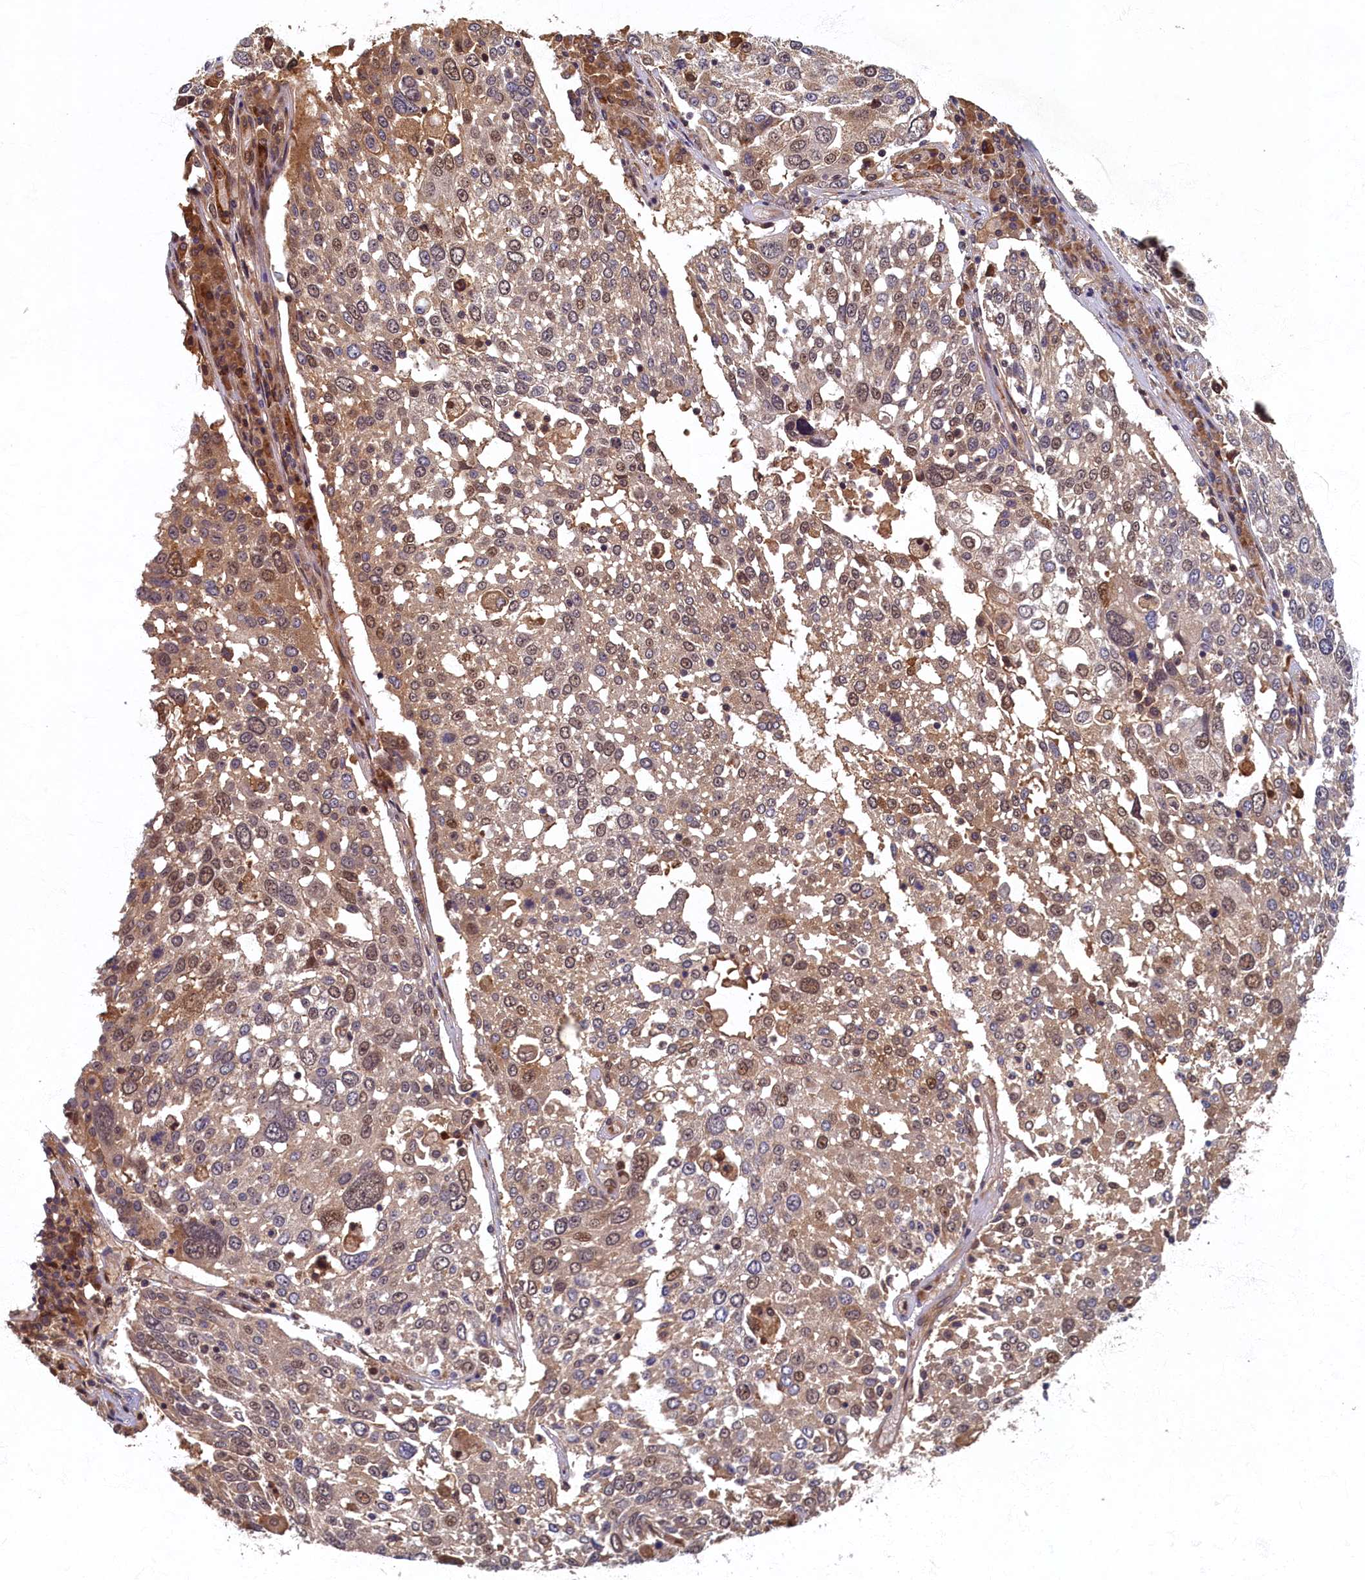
{"staining": {"intensity": "moderate", "quantity": "<25%", "location": "cytoplasmic/membranous,nuclear"}, "tissue": "lung cancer", "cell_type": "Tumor cells", "image_type": "cancer", "snomed": [{"axis": "morphology", "description": "Squamous cell carcinoma, NOS"}, {"axis": "topography", "description": "Lung"}], "caption": "The photomicrograph shows immunohistochemical staining of lung cancer (squamous cell carcinoma). There is moderate cytoplasmic/membranous and nuclear staining is present in approximately <25% of tumor cells.", "gene": "LCMT2", "patient": {"sex": "male", "age": 65}}